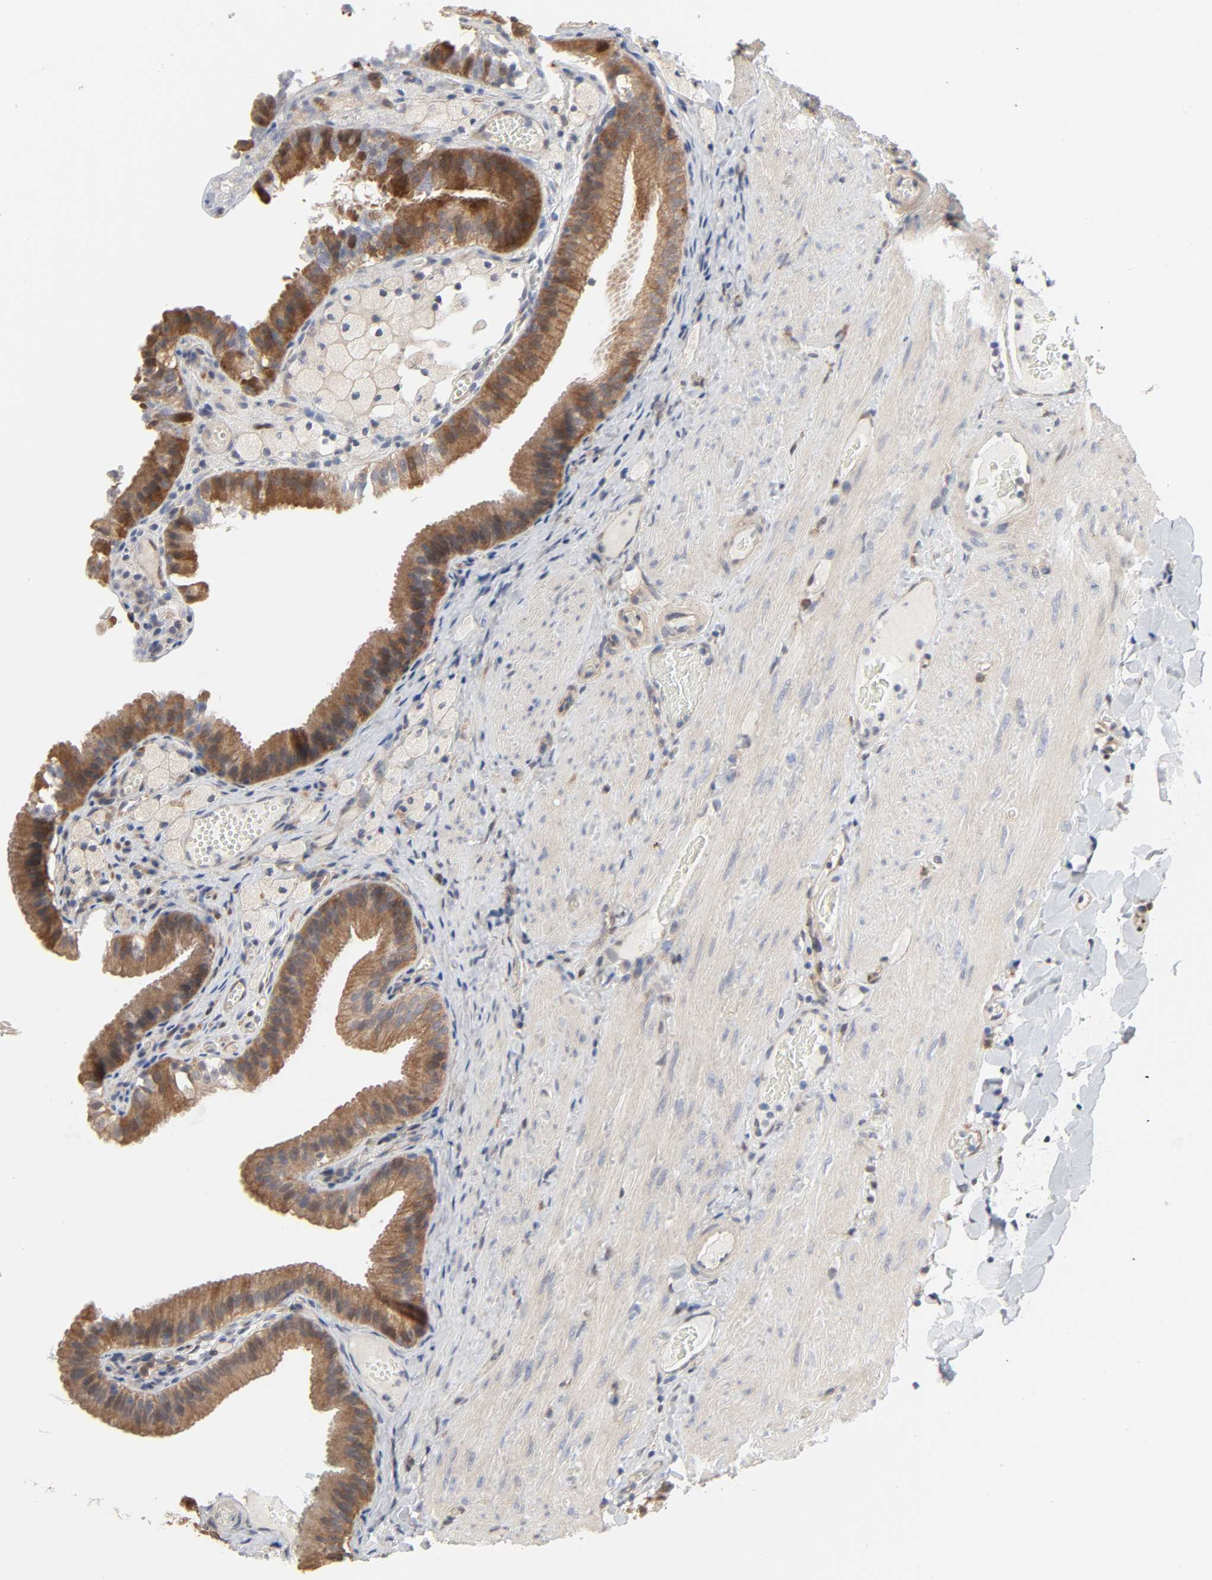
{"staining": {"intensity": "moderate", "quantity": ">75%", "location": "cytoplasmic/membranous"}, "tissue": "gallbladder", "cell_type": "Glandular cells", "image_type": "normal", "snomed": [{"axis": "morphology", "description": "Normal tissue, NOS"}, {"axis": "topography", "description": "Gallbladder"}], "caption": "A histopathology image of human gallbladder stained for a protein demonstrates moderate cytoplasmic/membranous brown staining in glandular cells.", "gene": "NDRG2", "patient": {"sex": "female", "age": 24}}